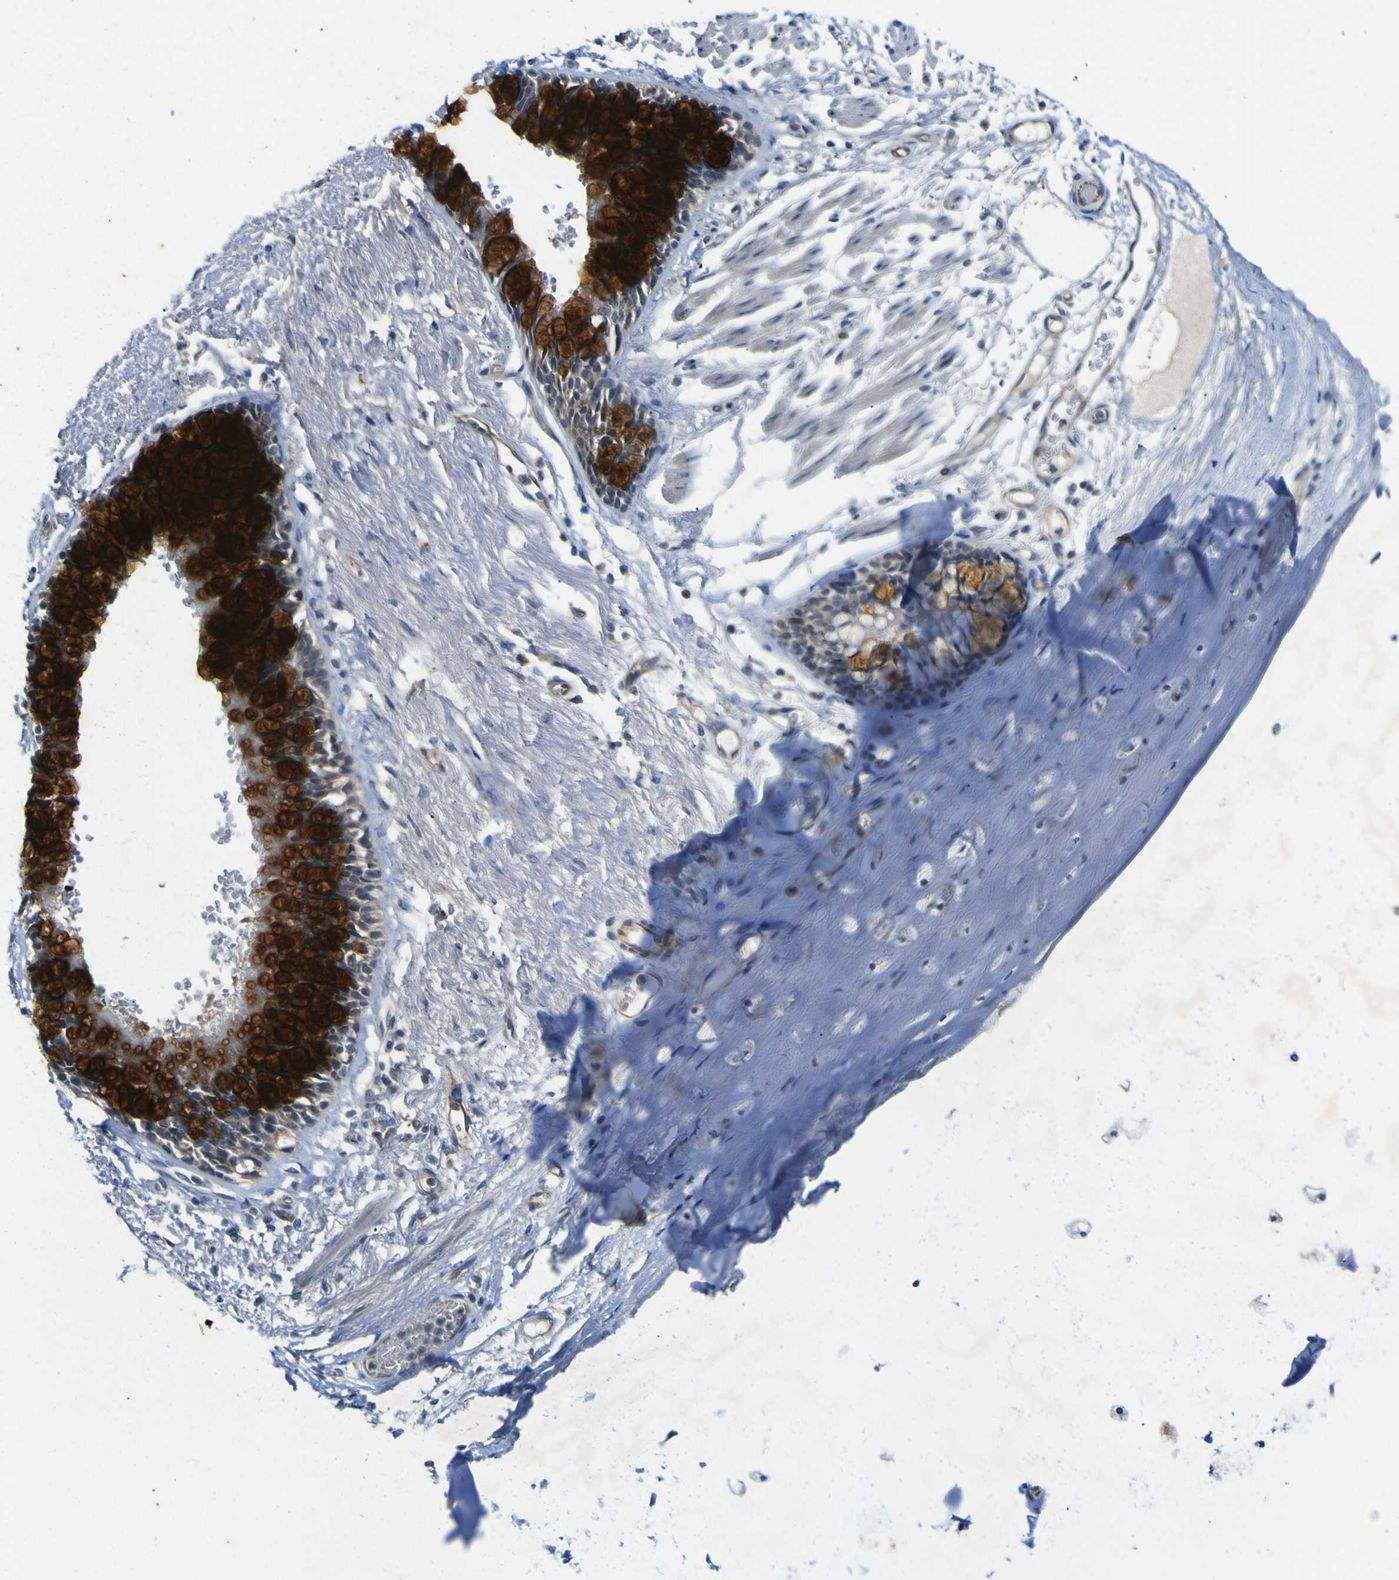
{"staining": {"intensity": "negative", "quantity": "none", "location": "none"}, "tissue": "adipose tissue", "cell_type": "Adipocytes", "image_type": "normal", "snomed": [{"axis": "morphology", "description": "Normal tissue, NOS"}, {"axis": "topography", "description": "Cartilage tissue"}, {"axis": "topography", "description": "Bronchus"}], "caption": "This is an immunohistochemistry micrograph of normal adipose tissue. There is no positivity in adipocytes.", "gene": "LDLR", "patient": {"sex": "female", "age": 73}}